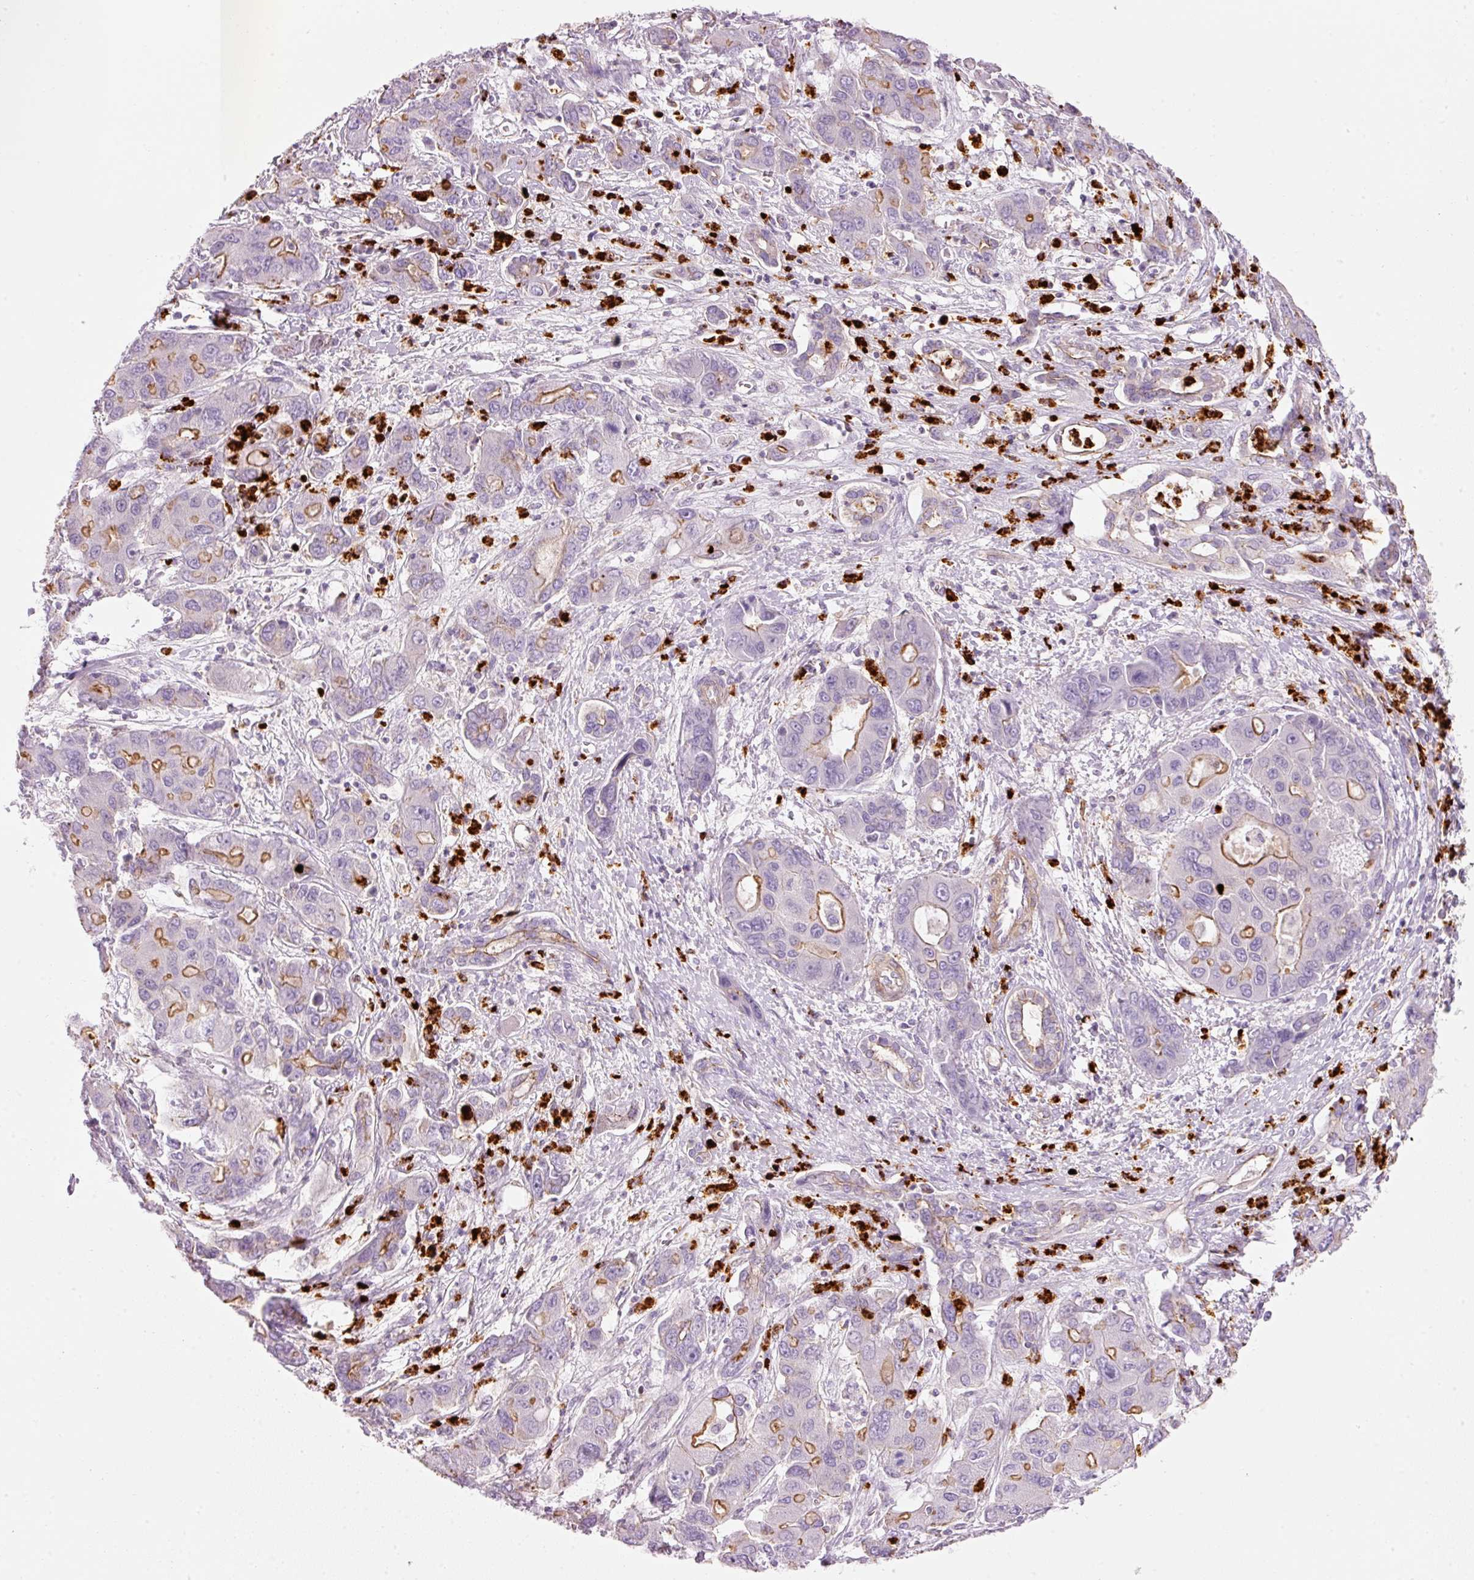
{"staining": {"intensity": "moderate", "quantity": "<25%", "location": "cytoplasmic/membranous"}, "tissue": "liver cancer", "cell_type": "Tumor cells", "image_type": "cancer", "snomed": [{"axis": "morphology", "description": "Cholangiocarcinoma"}, {"axis": "topography", "description": "Liver"}], "caption": "Protein staining of liver cancer tissue demonstrates moderate cytoplasmic/membranous positivity in about <25% of tumor cells.", "gene": "MAP3K3", "patient": {"sex": "male", "age": 67}}